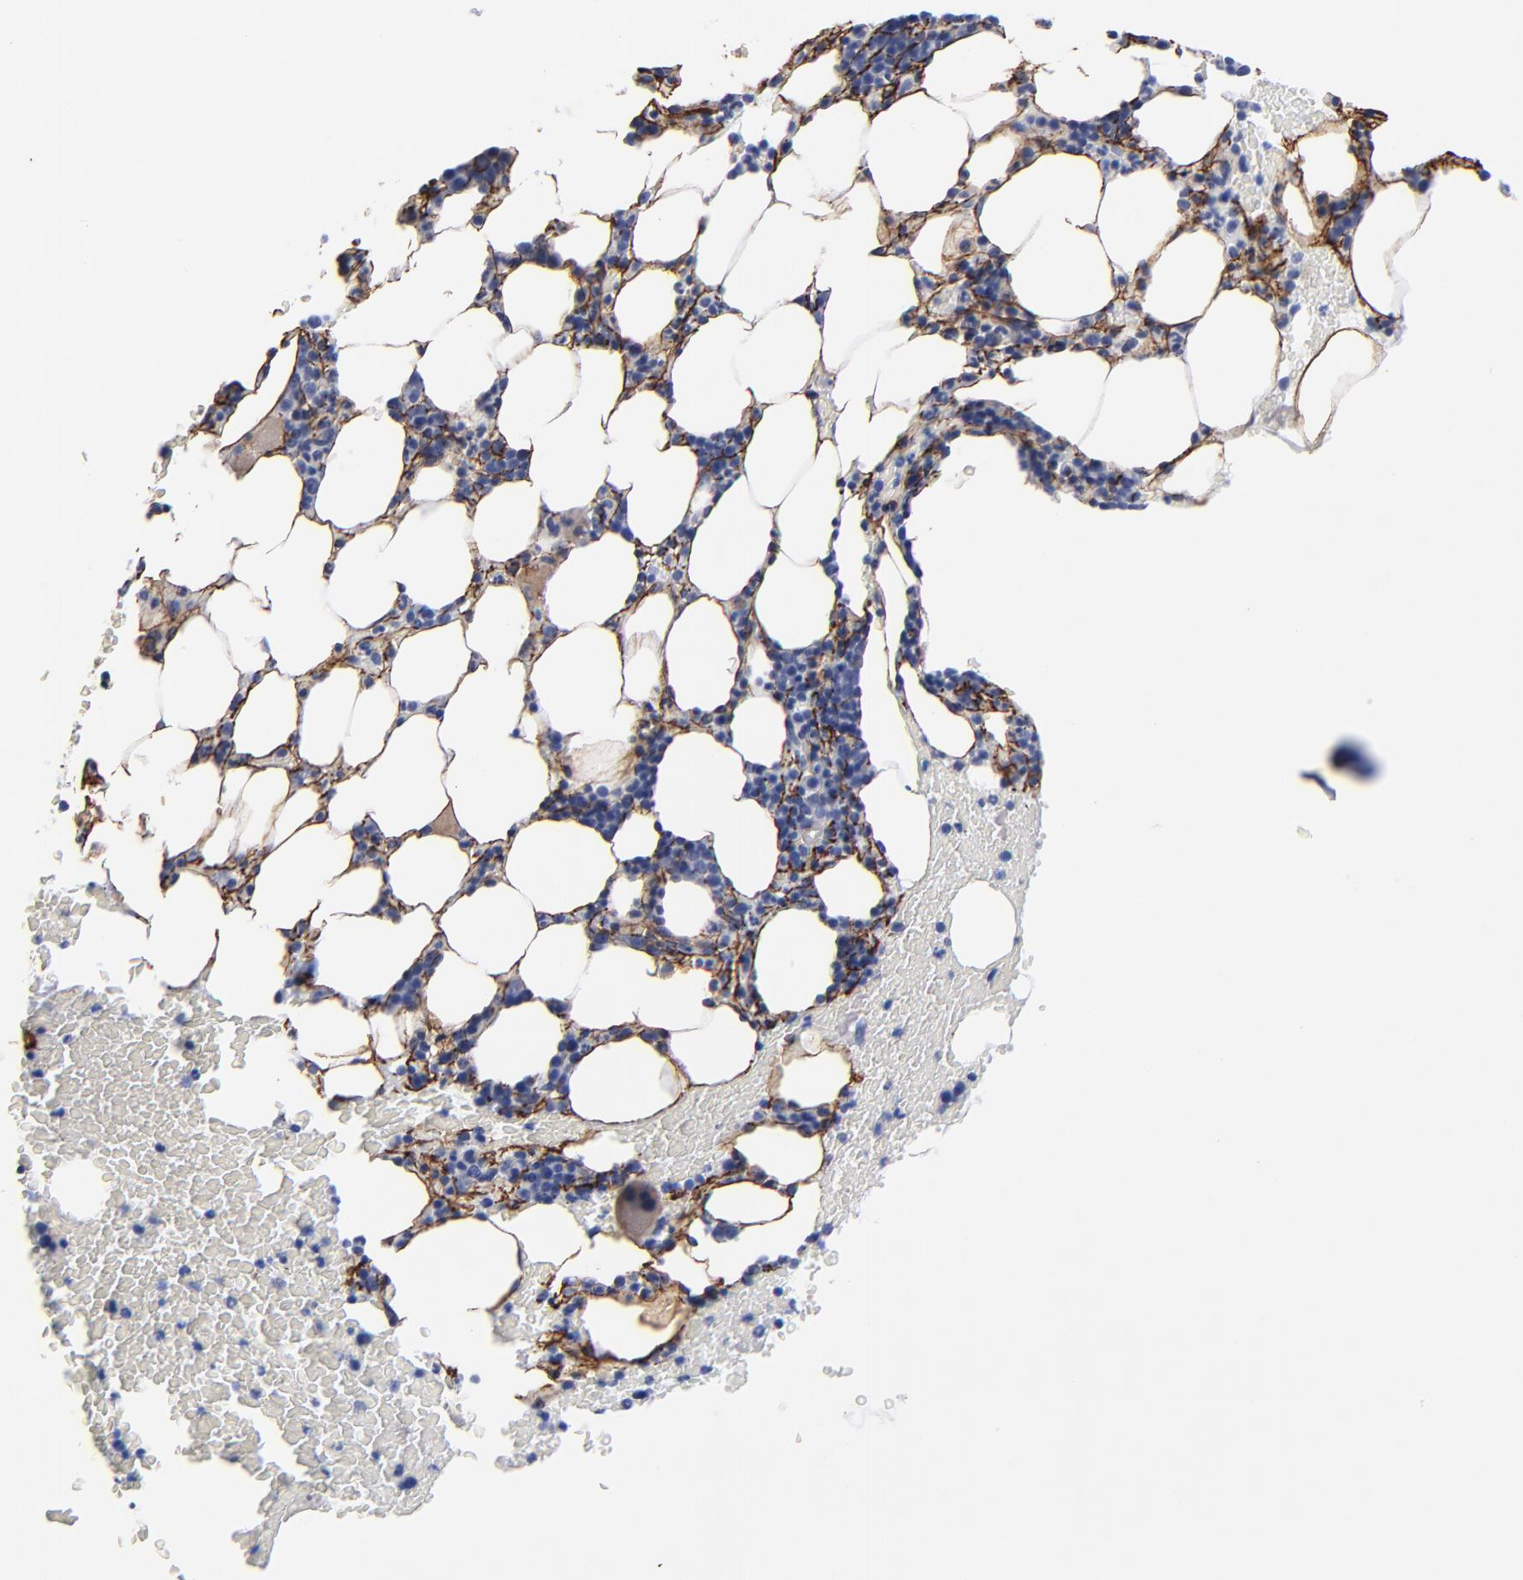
{"staining": {"intensity": "moderate", "quantity": "<25%", "location": "cytoplasmic/membranous"}, "tissue": "bone marrow", "cell_type": "Hematopoietic cells", "image_type": "normal", "snomed": [{"axis": "morphology", "description": "Normal tissue, NOS"}, {"axis": "topography", "description": "Bone marrow"}], "caption": "Immunohistochemical staining of normal bone marrow reveals <25% levels of moderate cytoplasmic/membranous protein expression in about <25% of hematopoietic cells.", "gene": "EMILIN1", "patient": {"sex": "female", "age": 84}}